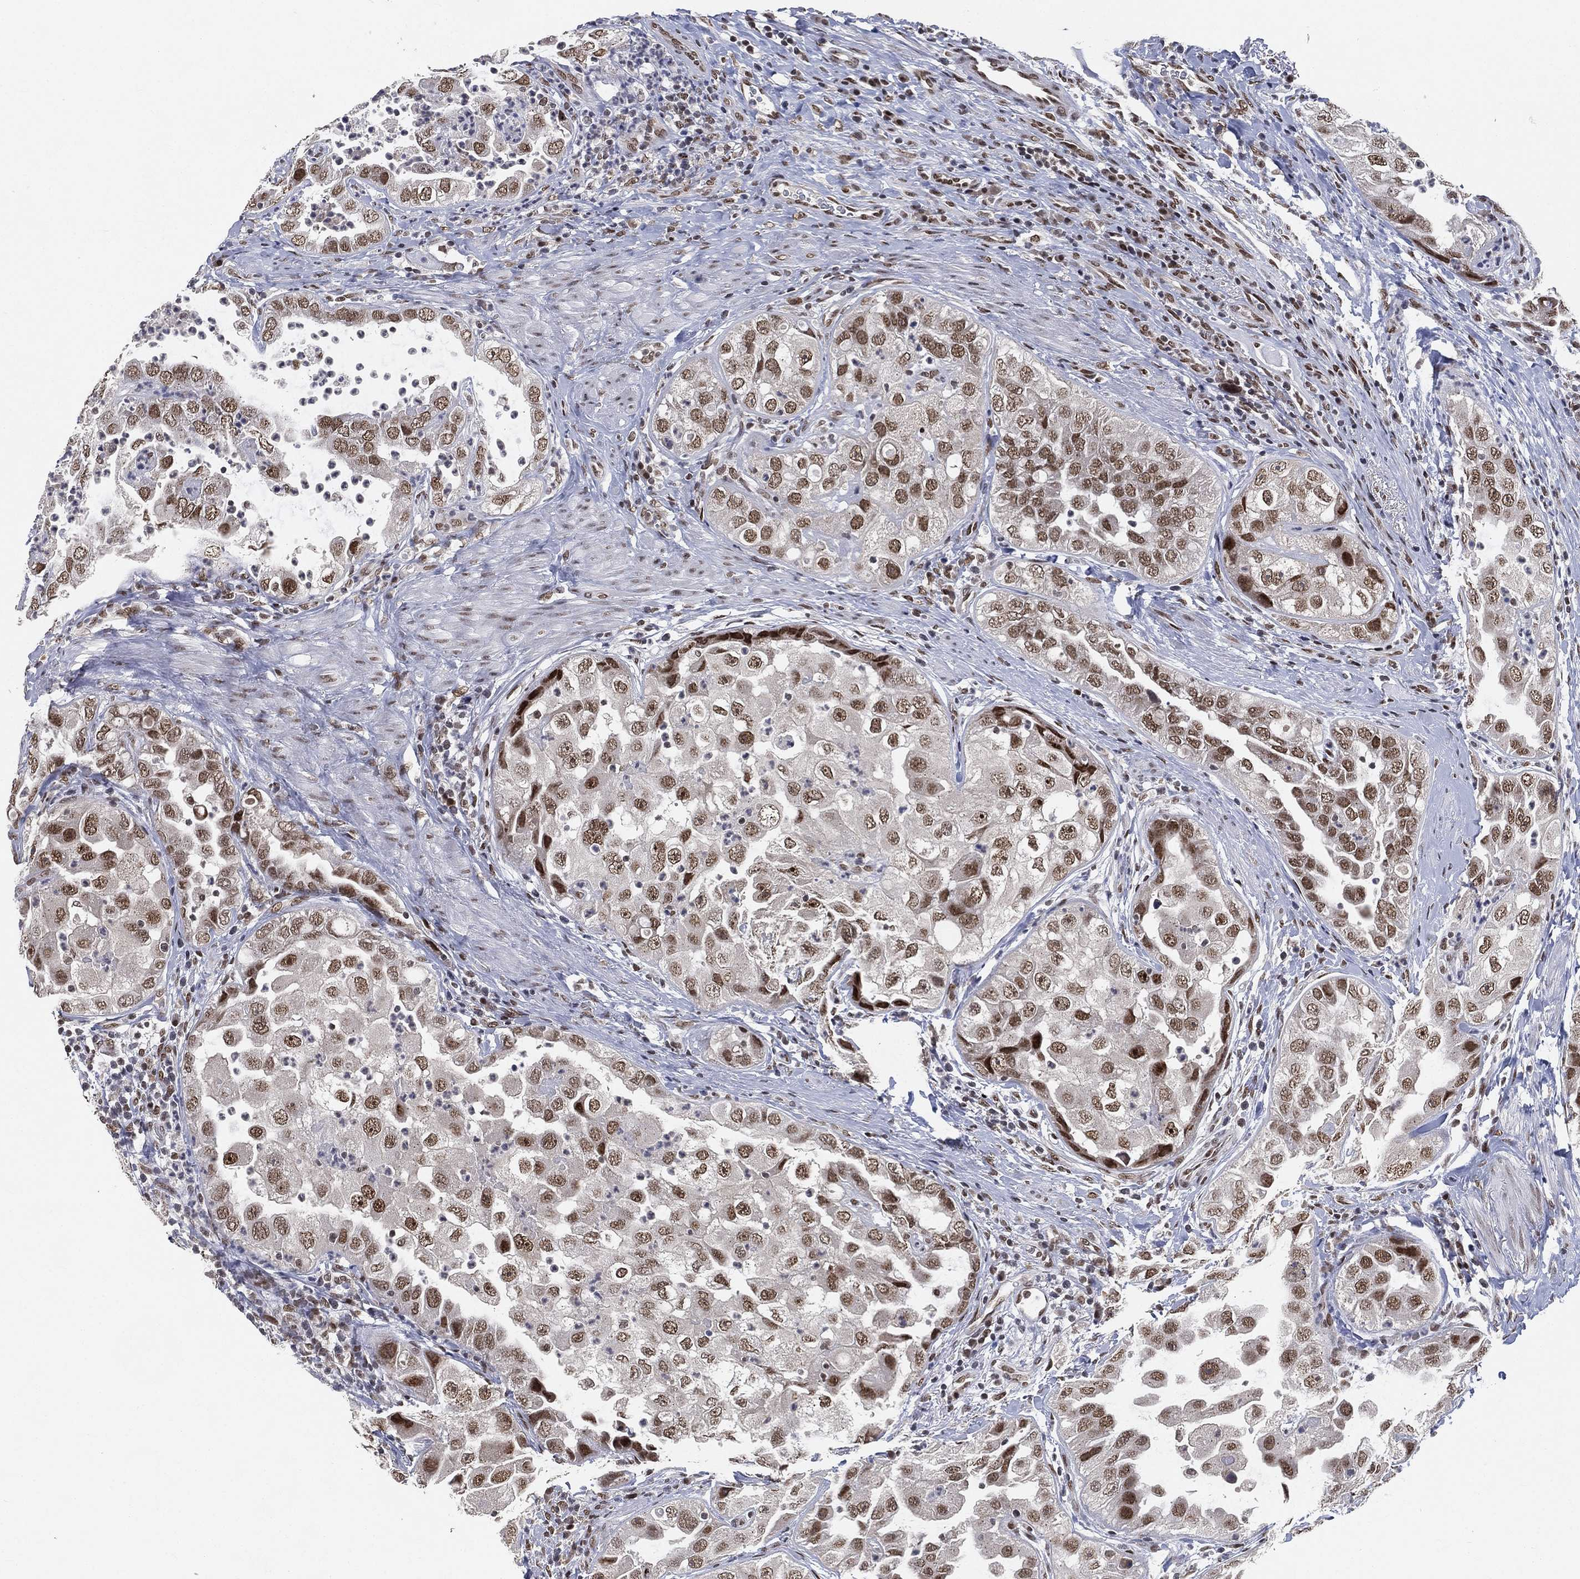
{"staining": {"intensity": "moderate", "quantity": ">75%", "location": "nuclear"}, "tissue": "urothelial cancer", "cell_type": "Tumor cells", "image_type": "cancer", "snomed": [{"axis": "morphology", "description": "Urothelial carcinoma, High grade"}, {"axis": "topography", "description": "Urinary bladder"}], "caption": "The image exhibits a brown stain indicating the presence of a protein in the nuclear of tumor cells in urothelial cancer.", "gene": "YLPM1", "patient": {"sex": "female", "age": 41}}